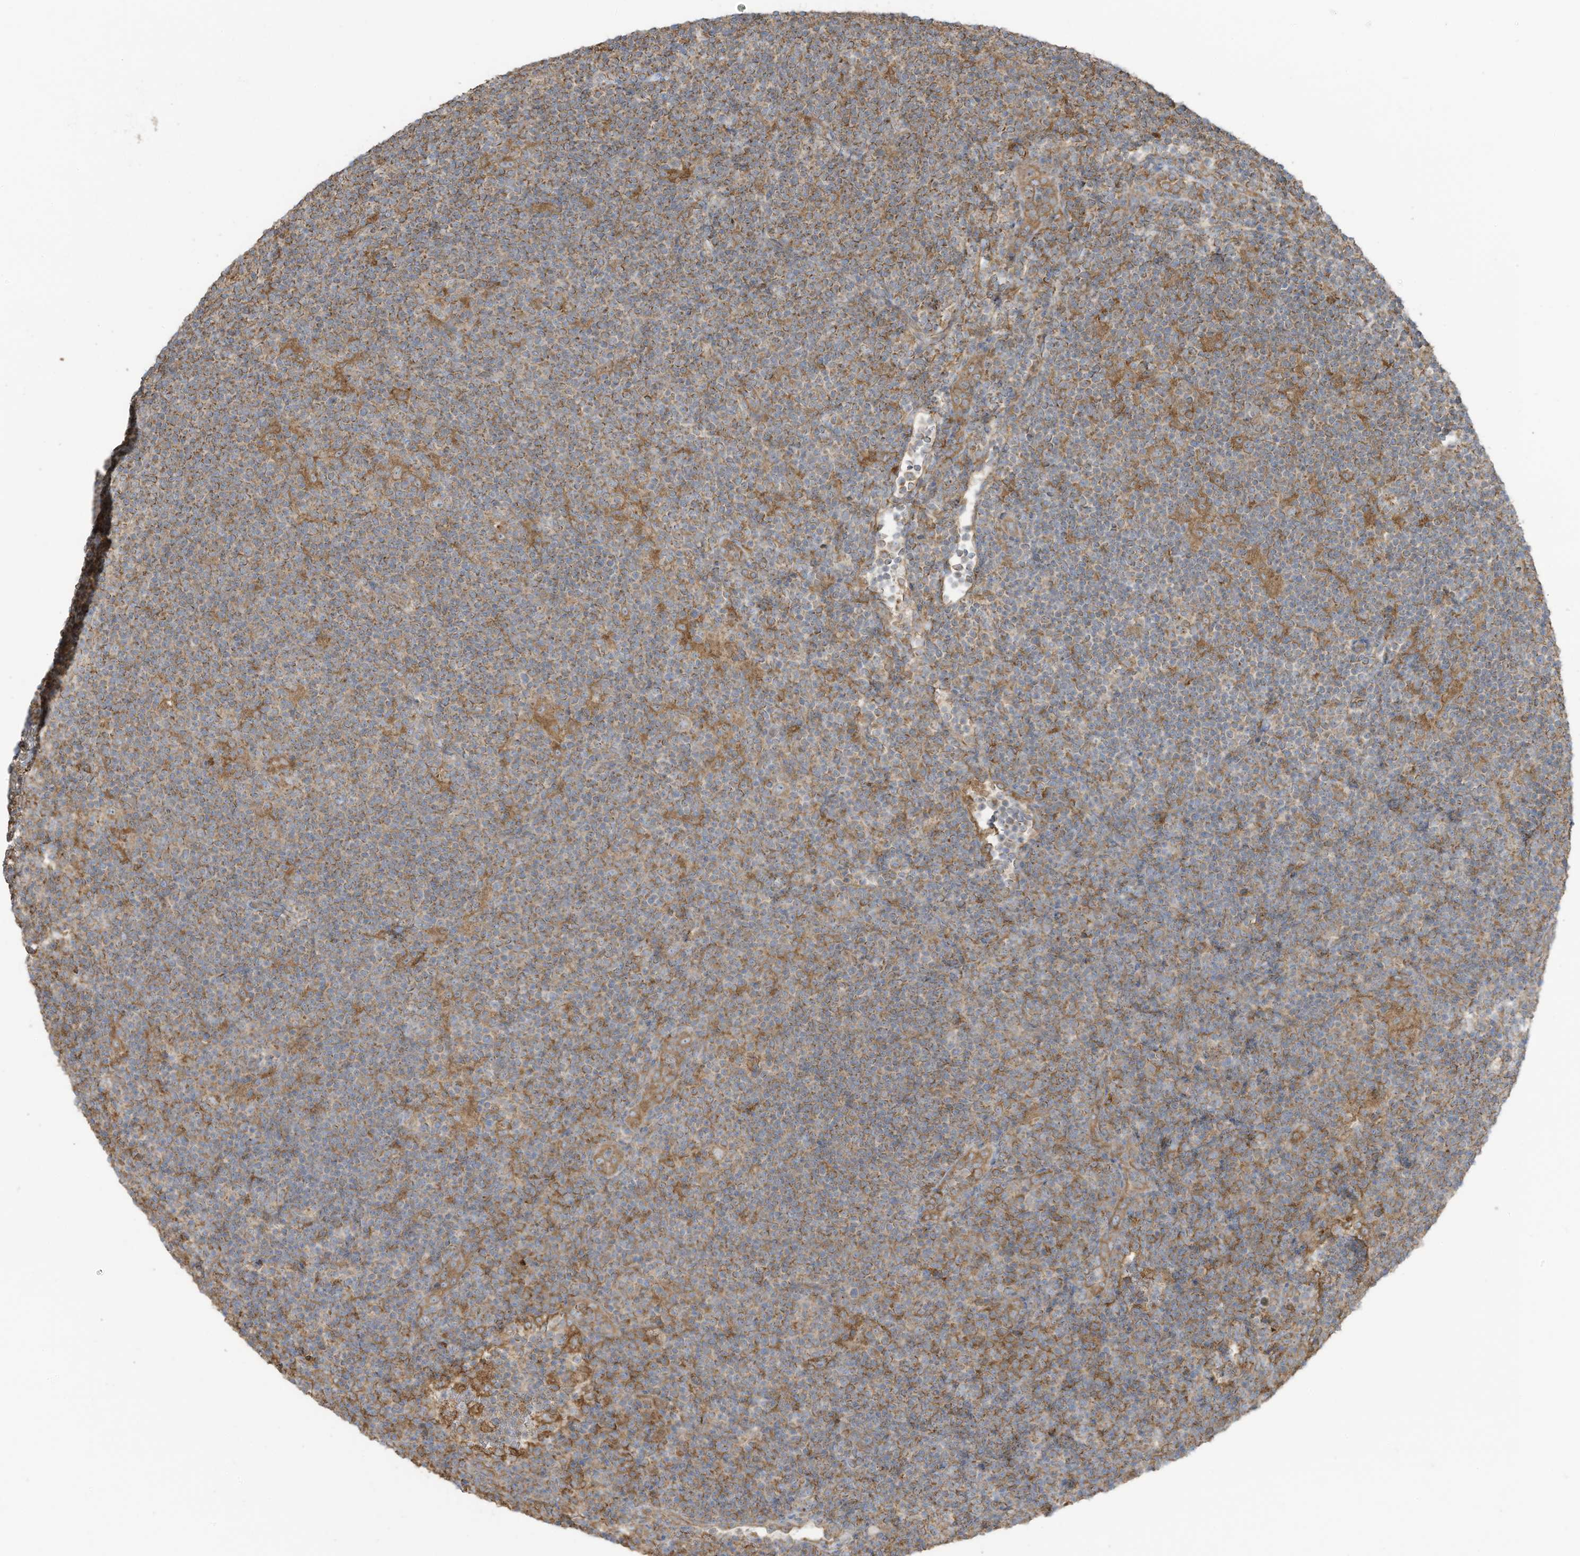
{"staining": {"intensity": "negative", "quantity": "none", "location": "none"}, "tissue": "lymphoma", "cell_type": "Tumor cells", "image_type": "cancer", "snomed": [{"axis": "morphology", "description": "Hodgkin's disease, NOS"}, {"axis": "topography", "description": "Lymph node"}], "caption": "Immunohistochemistry (IHC) of Hodgkin's disease demonstrates no expression in tumor cells.", "gene": "CGAS", "patient": {"sex": "female", "age": 57}}